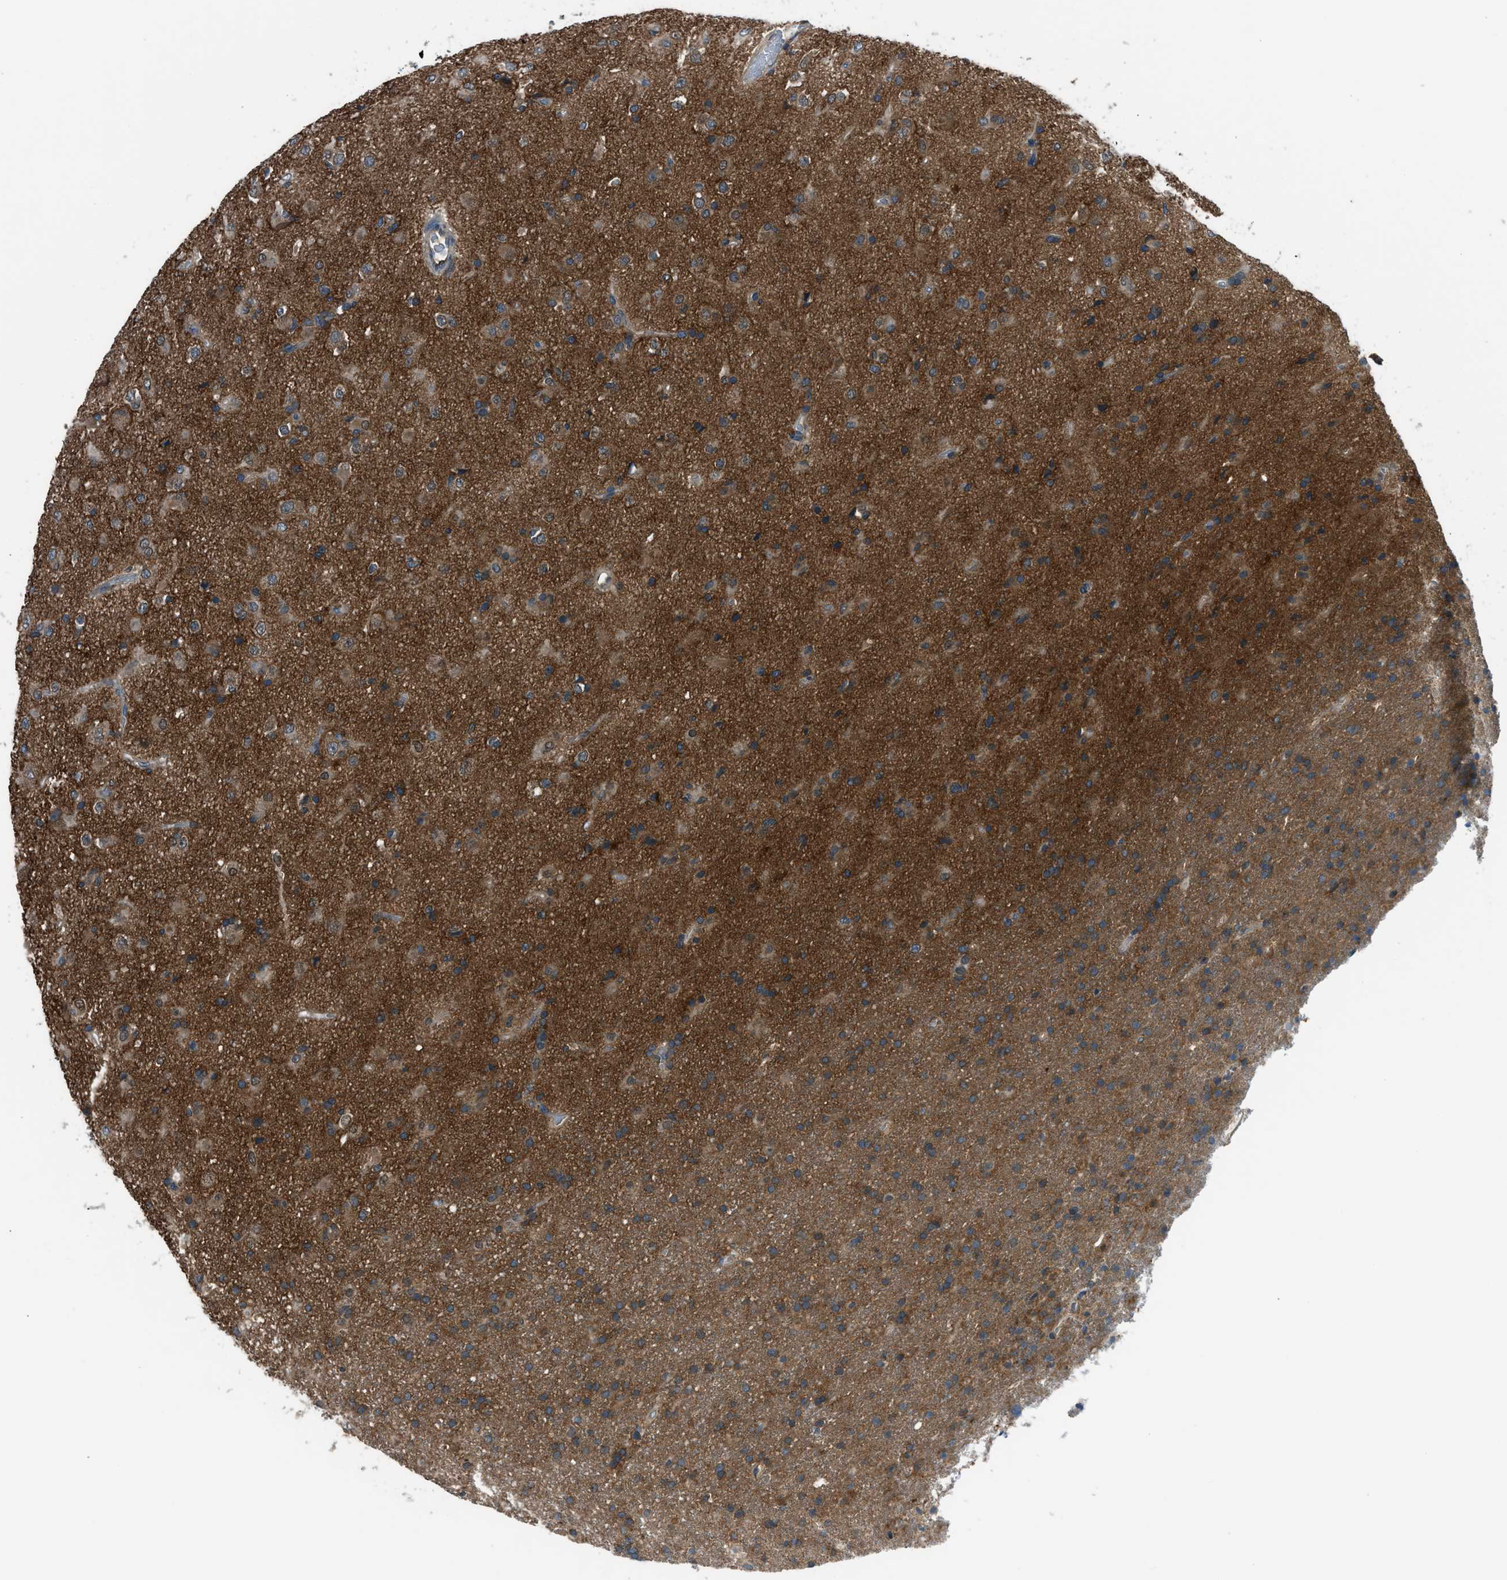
{"staining": {"intensity": "moderate", "quantity": ">75%", "location": "cytoplasmic/membranous"}, "tissue": "glioma", "cell_type": "Tumor cells", "image_type": "cancer", "snomed": [{"axis": "morphology", "description": "Glioma, malignant, Low grade"}, {"axis": "topography", "description": "Brain"}], "caption": "Tumor cells demonstrate medium levels of moderate cytoplasmic/membranous positivity in about >75% of cells in human malignant glioma (low-grade).", "gene": "EDARADD", "patient": {"sex": "male", "age": 65}}